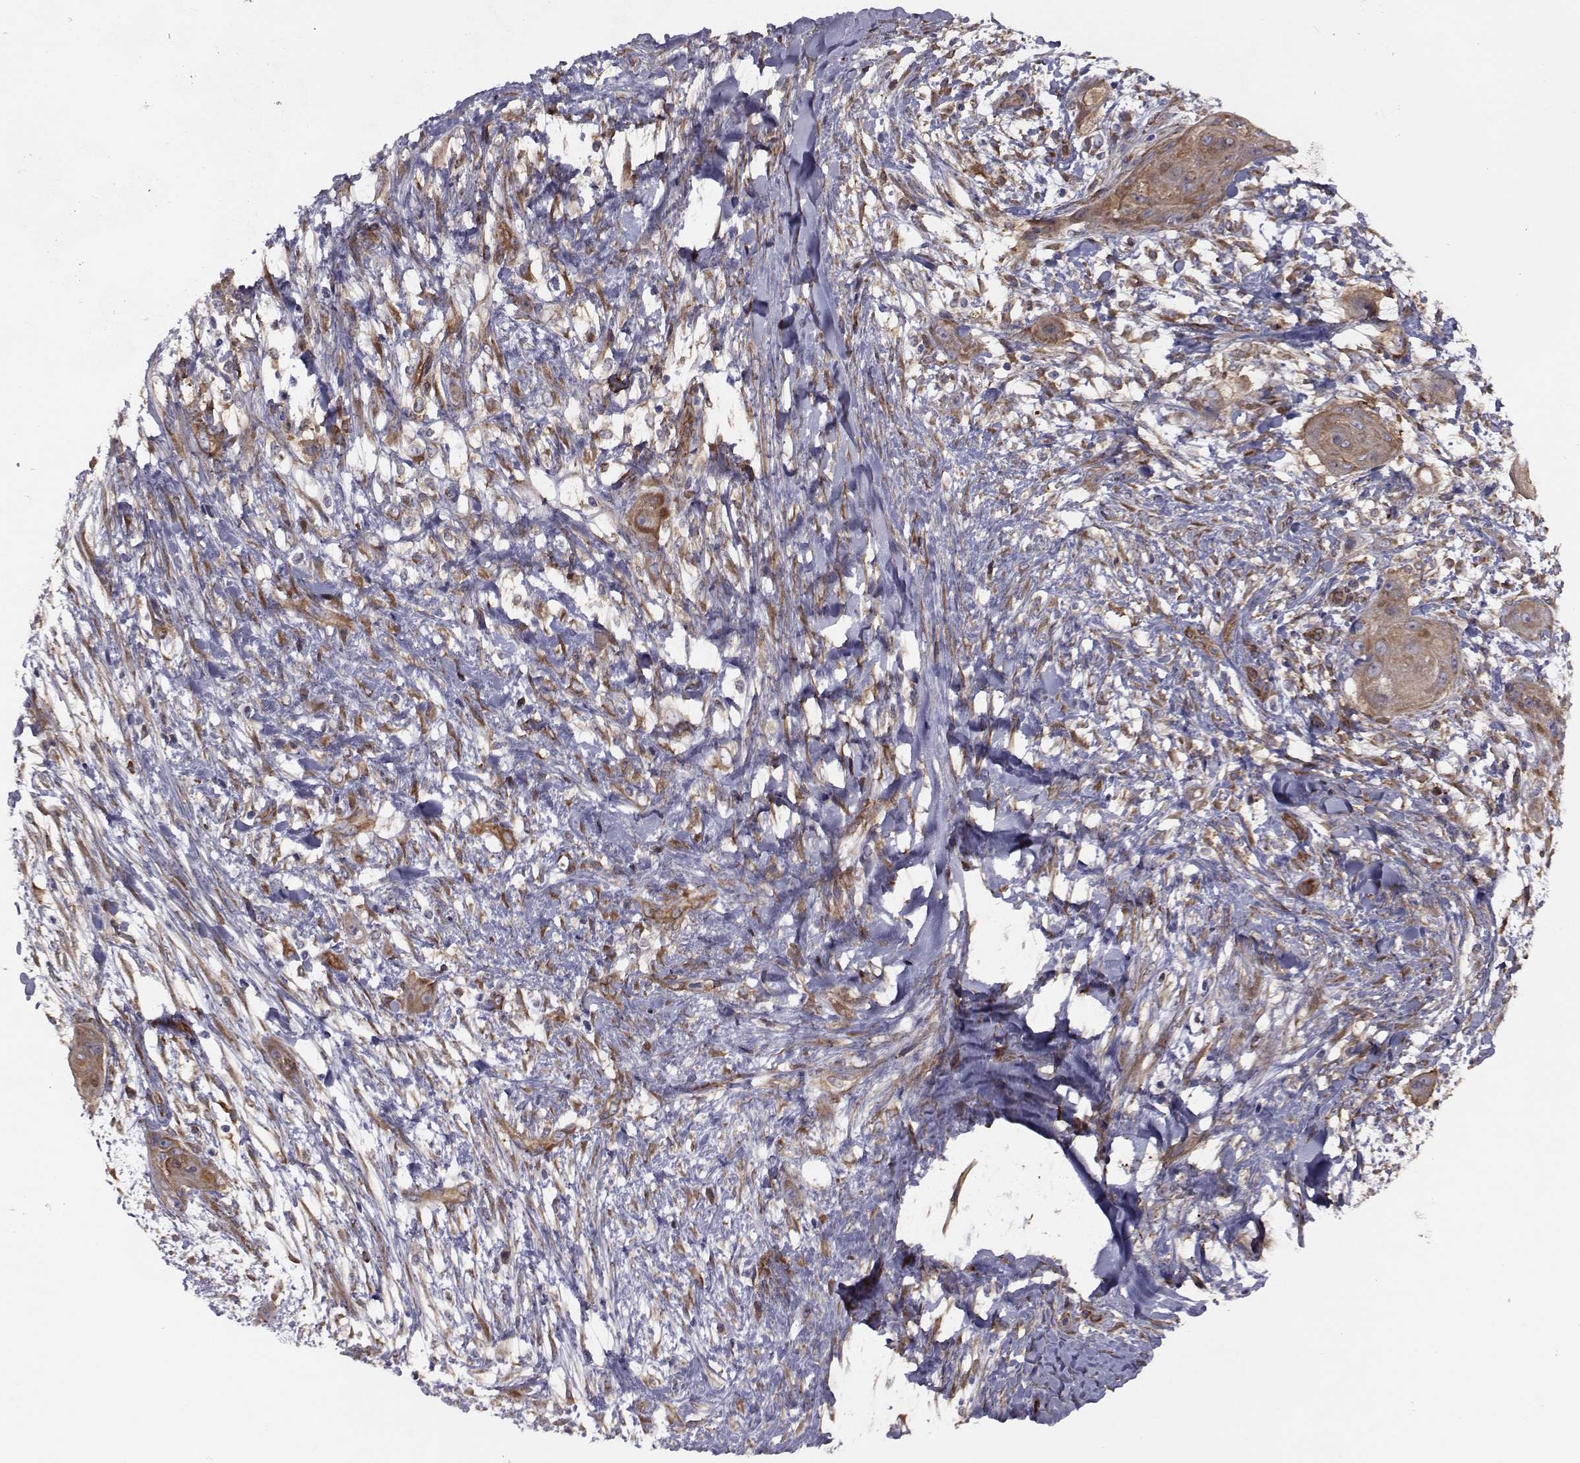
{"staining": {"intensity": "moderate", "quantity": ">75%", "location": "cytoplasmic/membranous"}, "tissue": "skin cancer", "cell_type": "Tumor cells", "image_type": "cancer", "snomed": [{"axis": "morphology", "description": "Squamous cell carcinoma, NOS"}, {"axis": "topography", "description": "Skin"}], "caption": "This photomicrograph displays IHC staining of human skin cancer (squamous cell carcinoma), with medium moderate cytoplasmic/membranous expression in about >75% of tumor cells.", "gene": "TRIP10", "patient": {"sex": "male", "age": 62}}